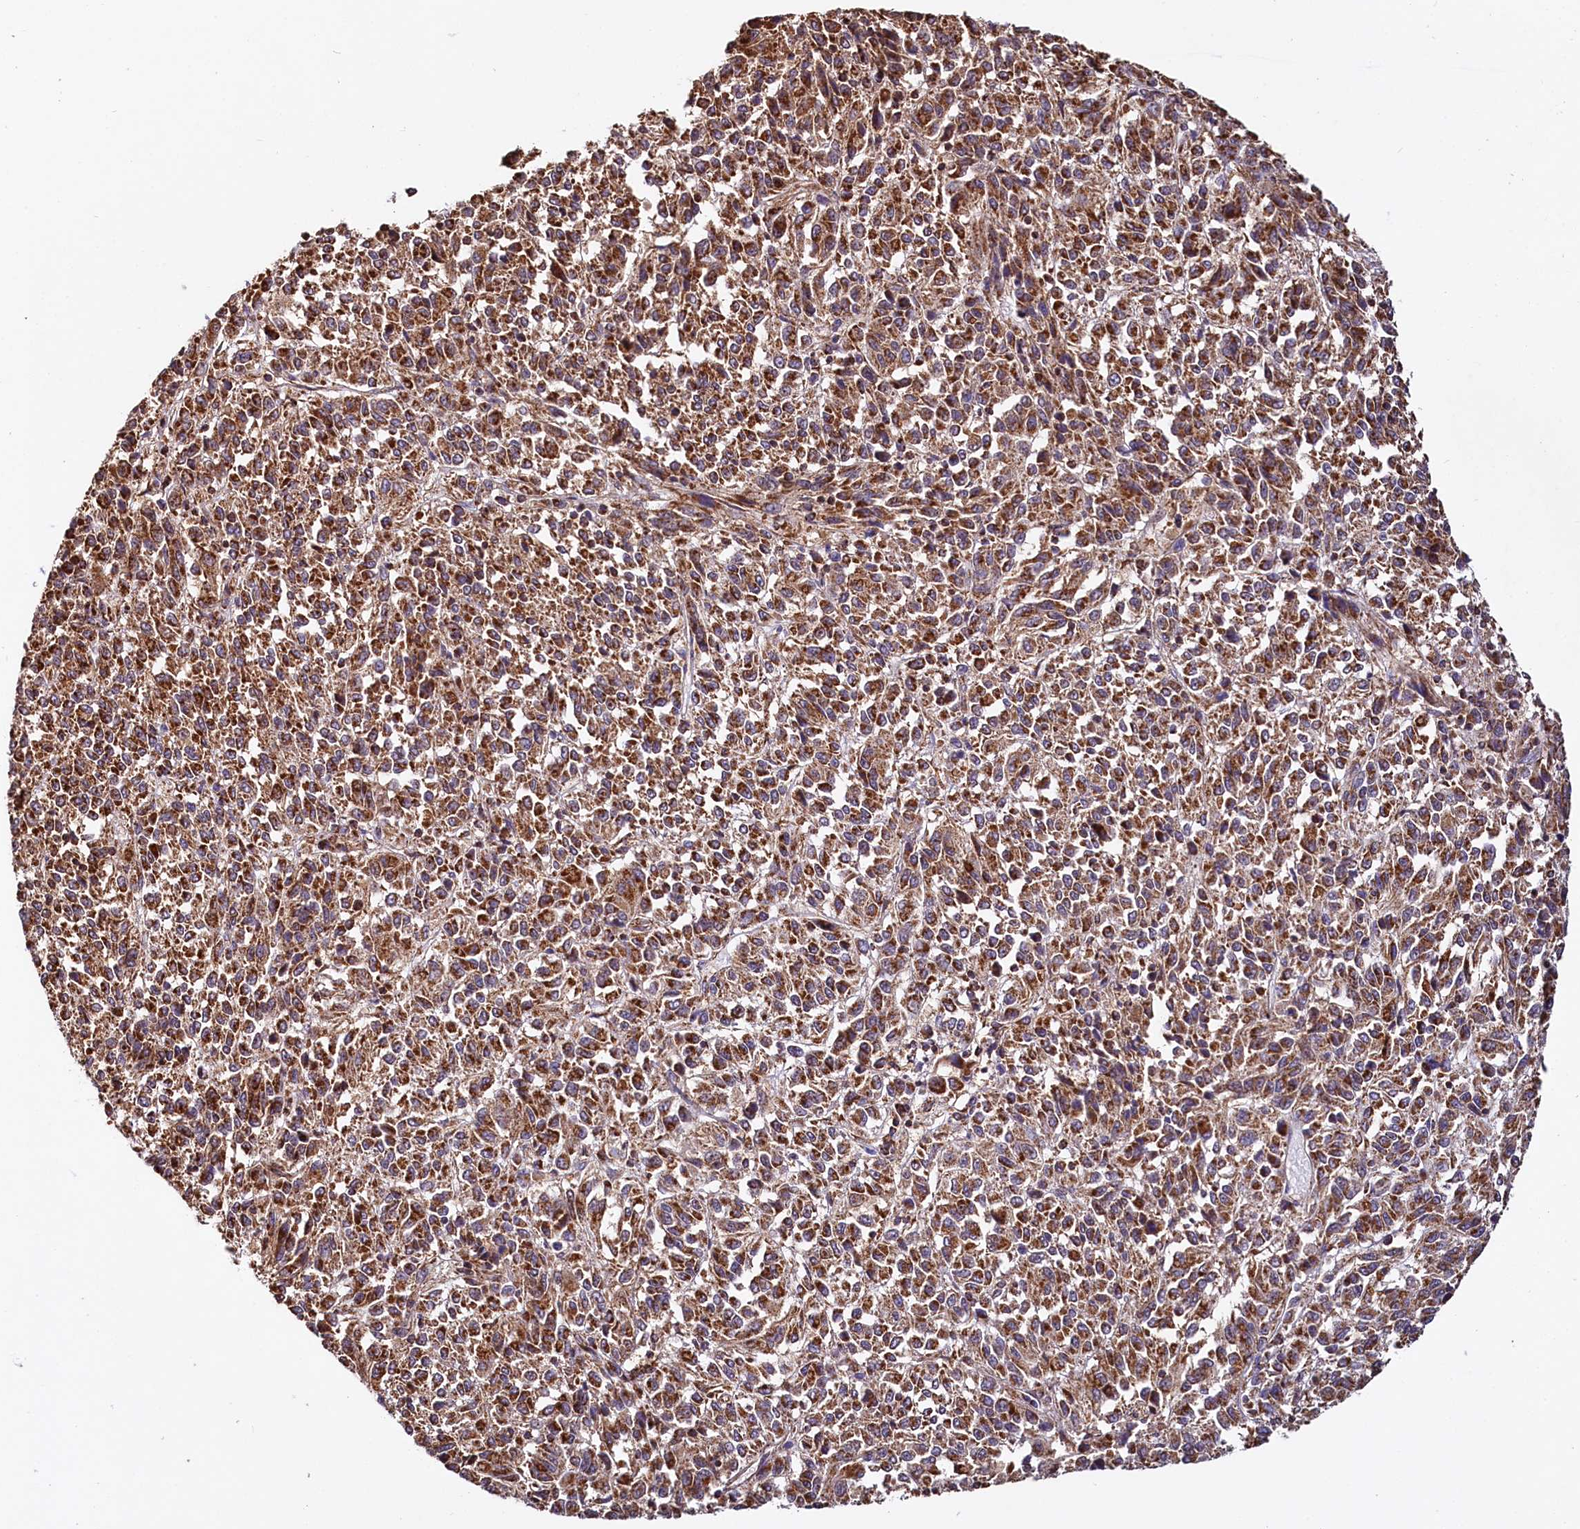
{"staining": {"intensity": "strong", "quantity": ">75%", "location": "cytoplasmic/membranous"}, "tissue": "melanoma", "cell_type": "Tumor cells", "image_type": "cancer", "snomed": [{"axis": "morphology", "description": "Malignant melanoma, Metastatic site"}, {"axis": "topography", "description": "Lung"}], "caption": "This is a micrograph of IHC staining of malignant melanoma (metastatic site), which shows strong staining in the cytoplasmic/membranous of tumor cells.", "gene": "NUDT15", "patient": {"sex": "male", "age": 64}}